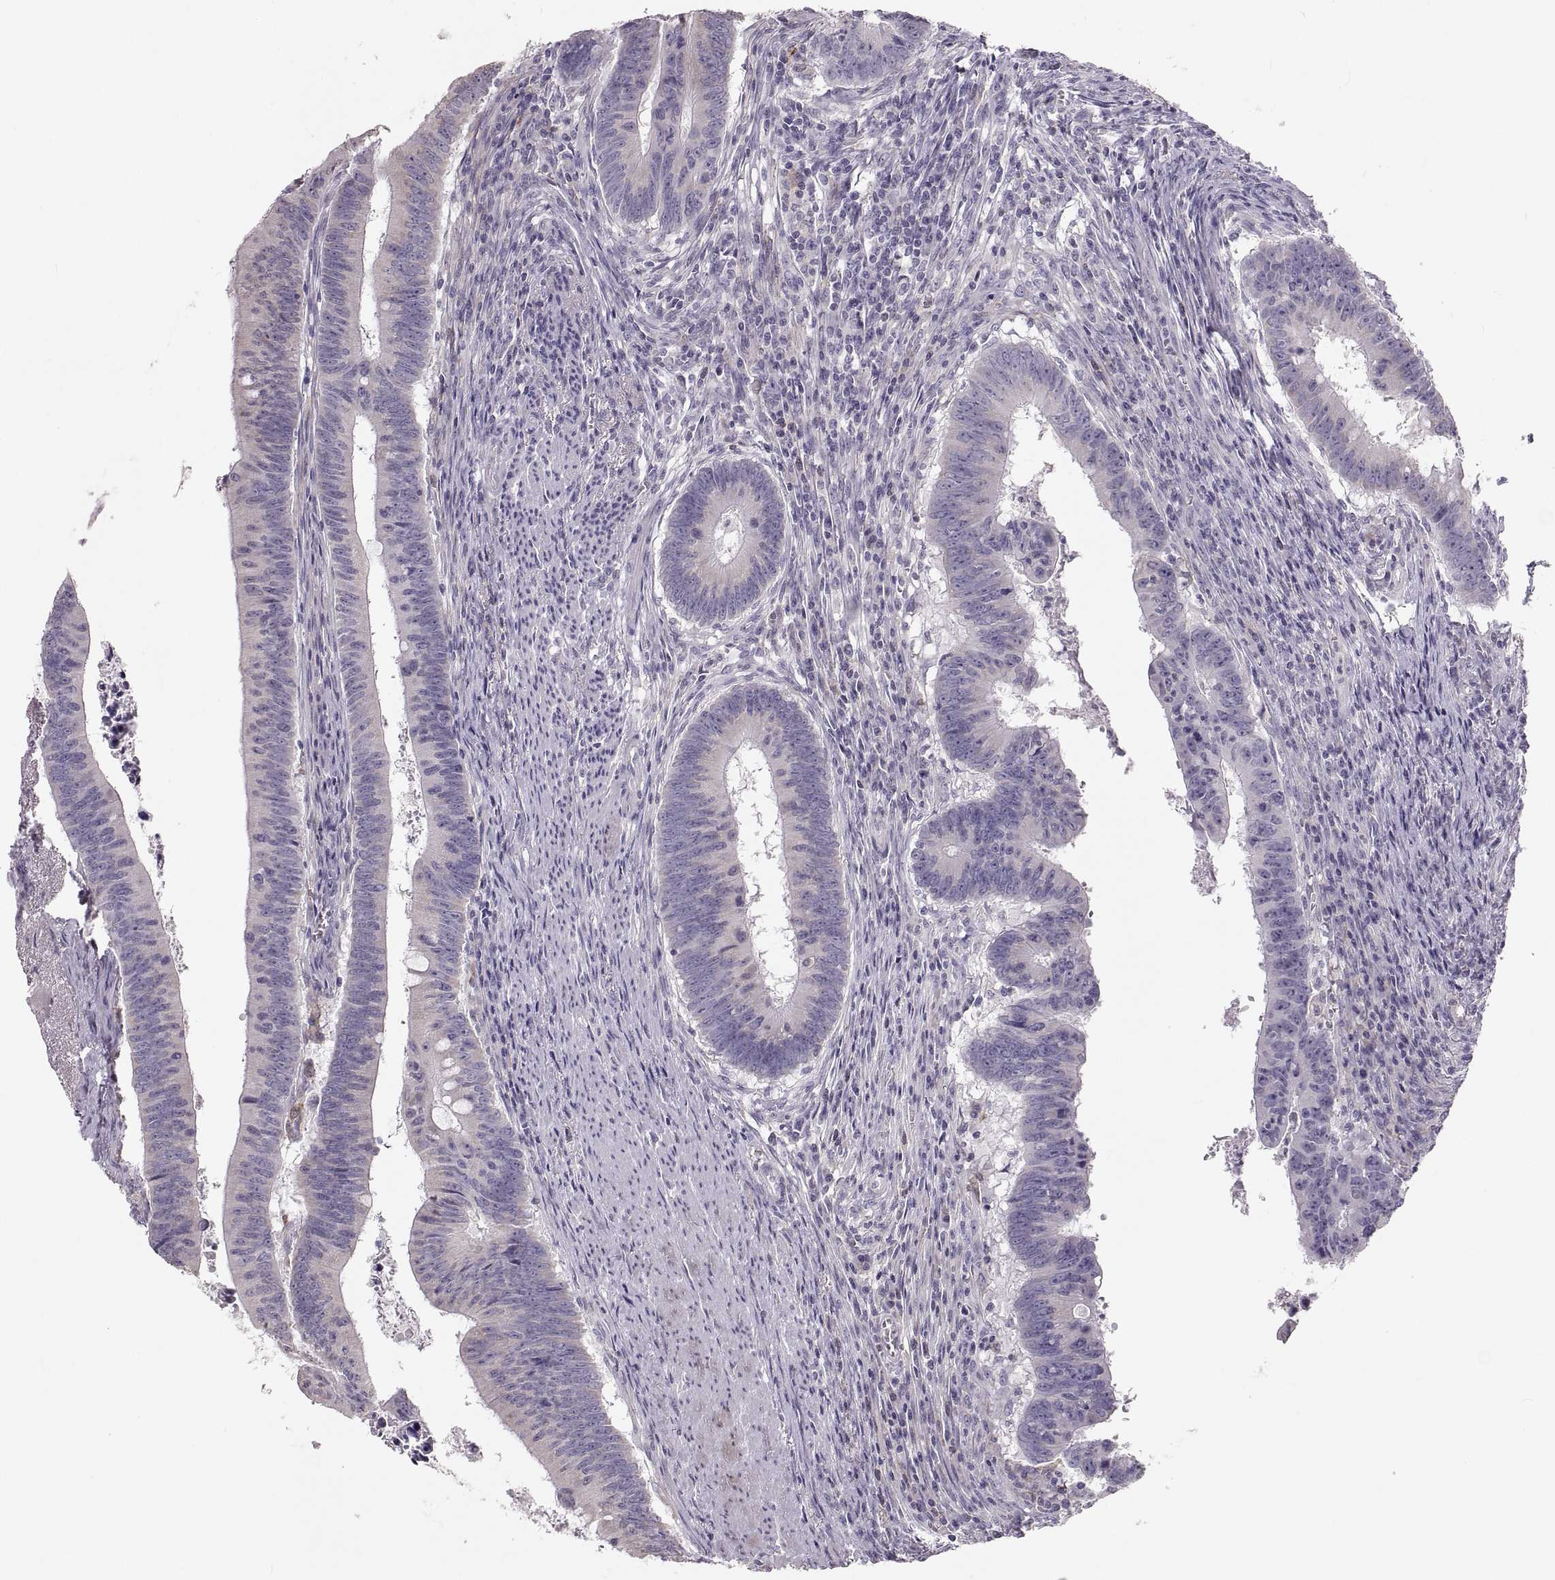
{"staining": {"intensity": "negative", "quantity": "none", "location": "none"}, "tissue": "colorectal cancer", "cell_type": "Tumor cells", "image_type": "cancer", "snomed": [{"axis": "morphology", "description": "Adenocarcinoma, NOS"}, {"axis": "topography", "description": "Colon"}], "caption": "This is an immunohistochemistry (IHC) histopathology image of colorectal adenocarcinoma. There is no positivity in tumor cells.", "gene": "RUNDC3A", "patient": {"sex": "female", "age": 87}}